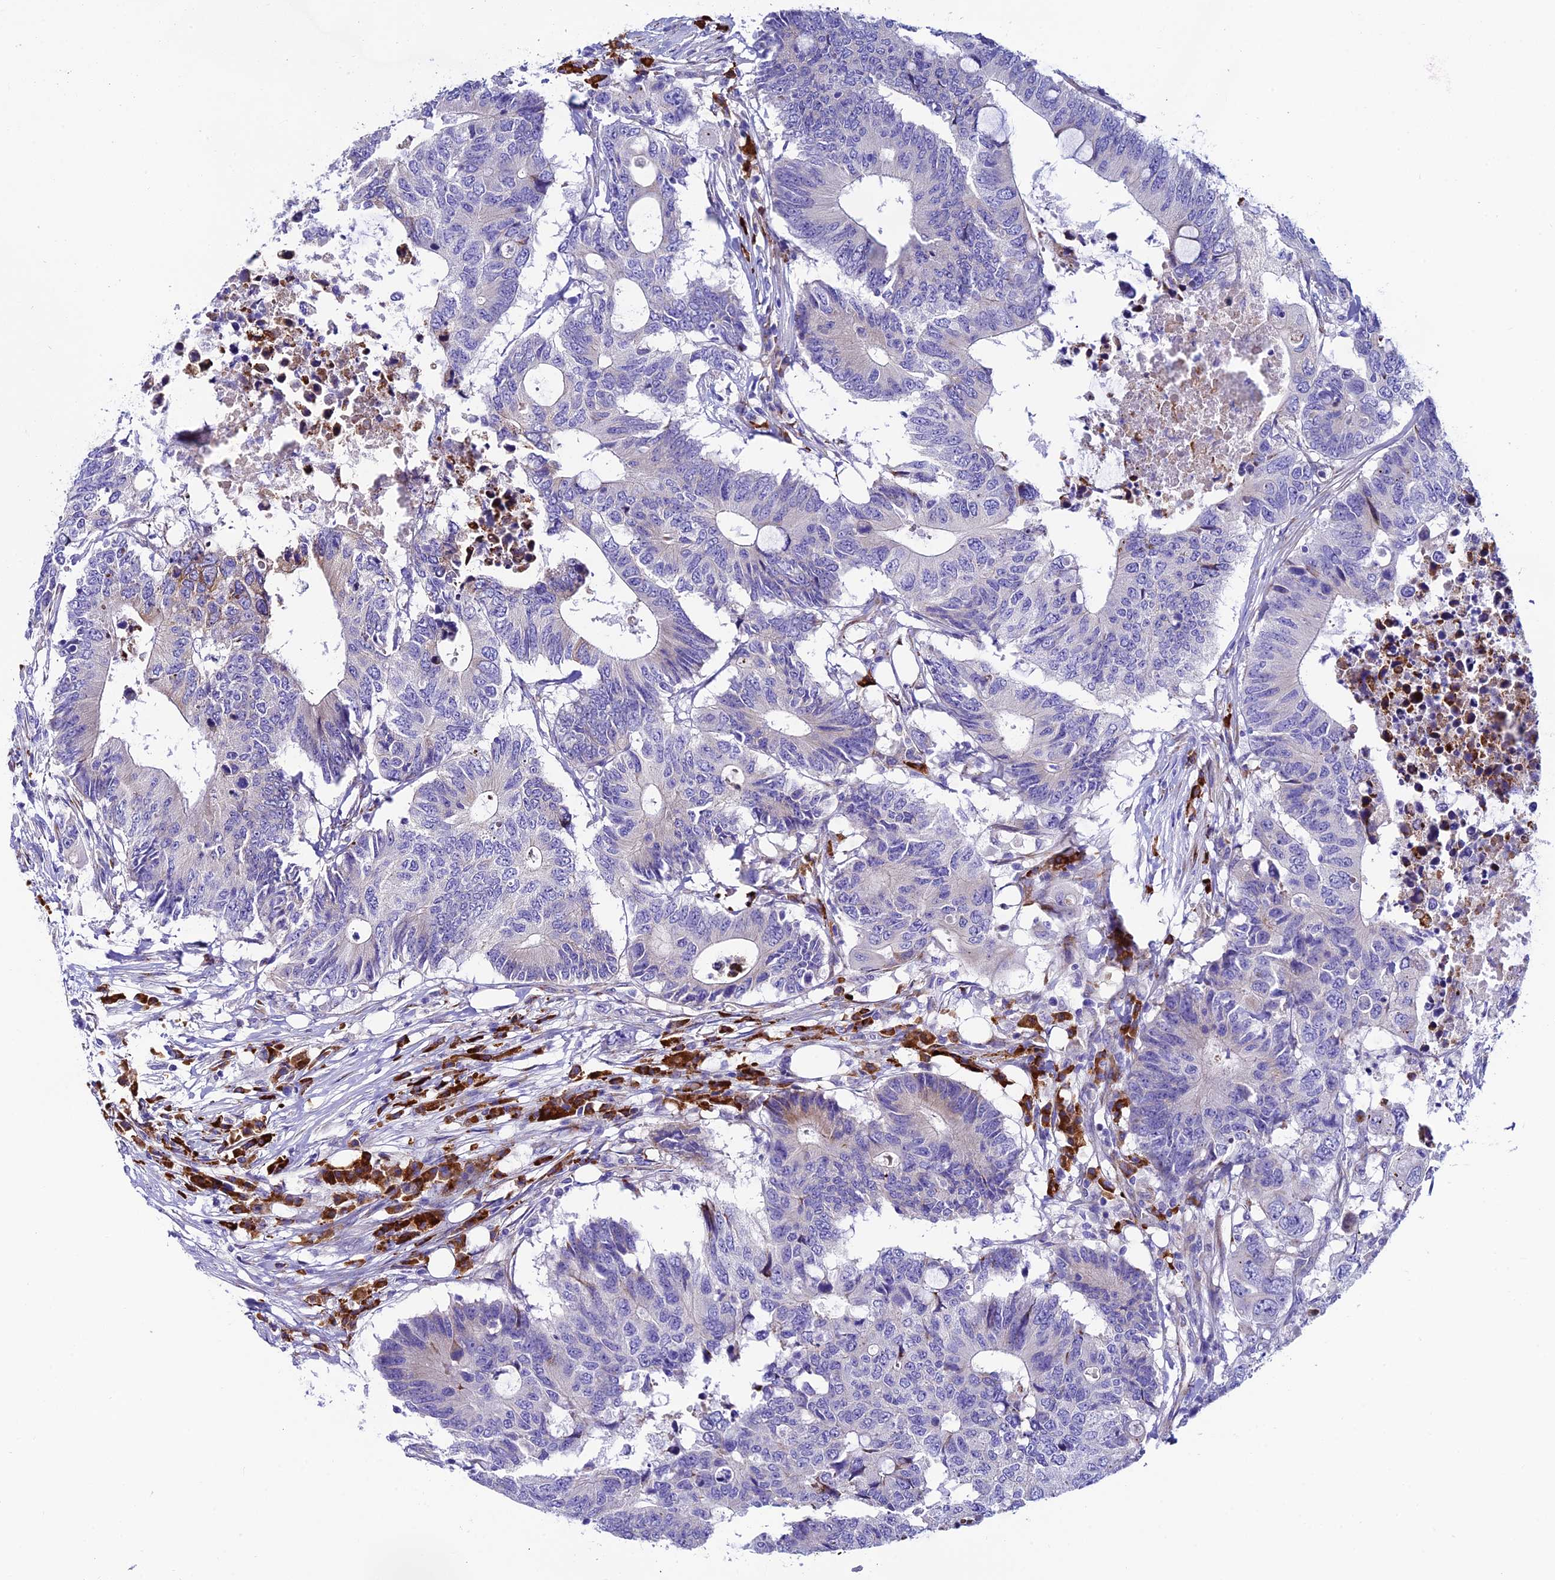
{"staining": {"intensity": "negative", "quantity": "none", "location": "none"}, "tissue": "colorectal cancer", "cell_type": "Tumor cells", "image_type": "cancer", "snomed": [{"axis": "morphology", "description": "Adenocarcinoma, NOS"}, {"axis": "topography", "description": "Colon"}], "caption": "Colorectal adenocarcinoma stained for a protein using IHC displays no staining tumor cells.", "gene": "MACIR", "patient": {"sex": "male", "age": 71}}